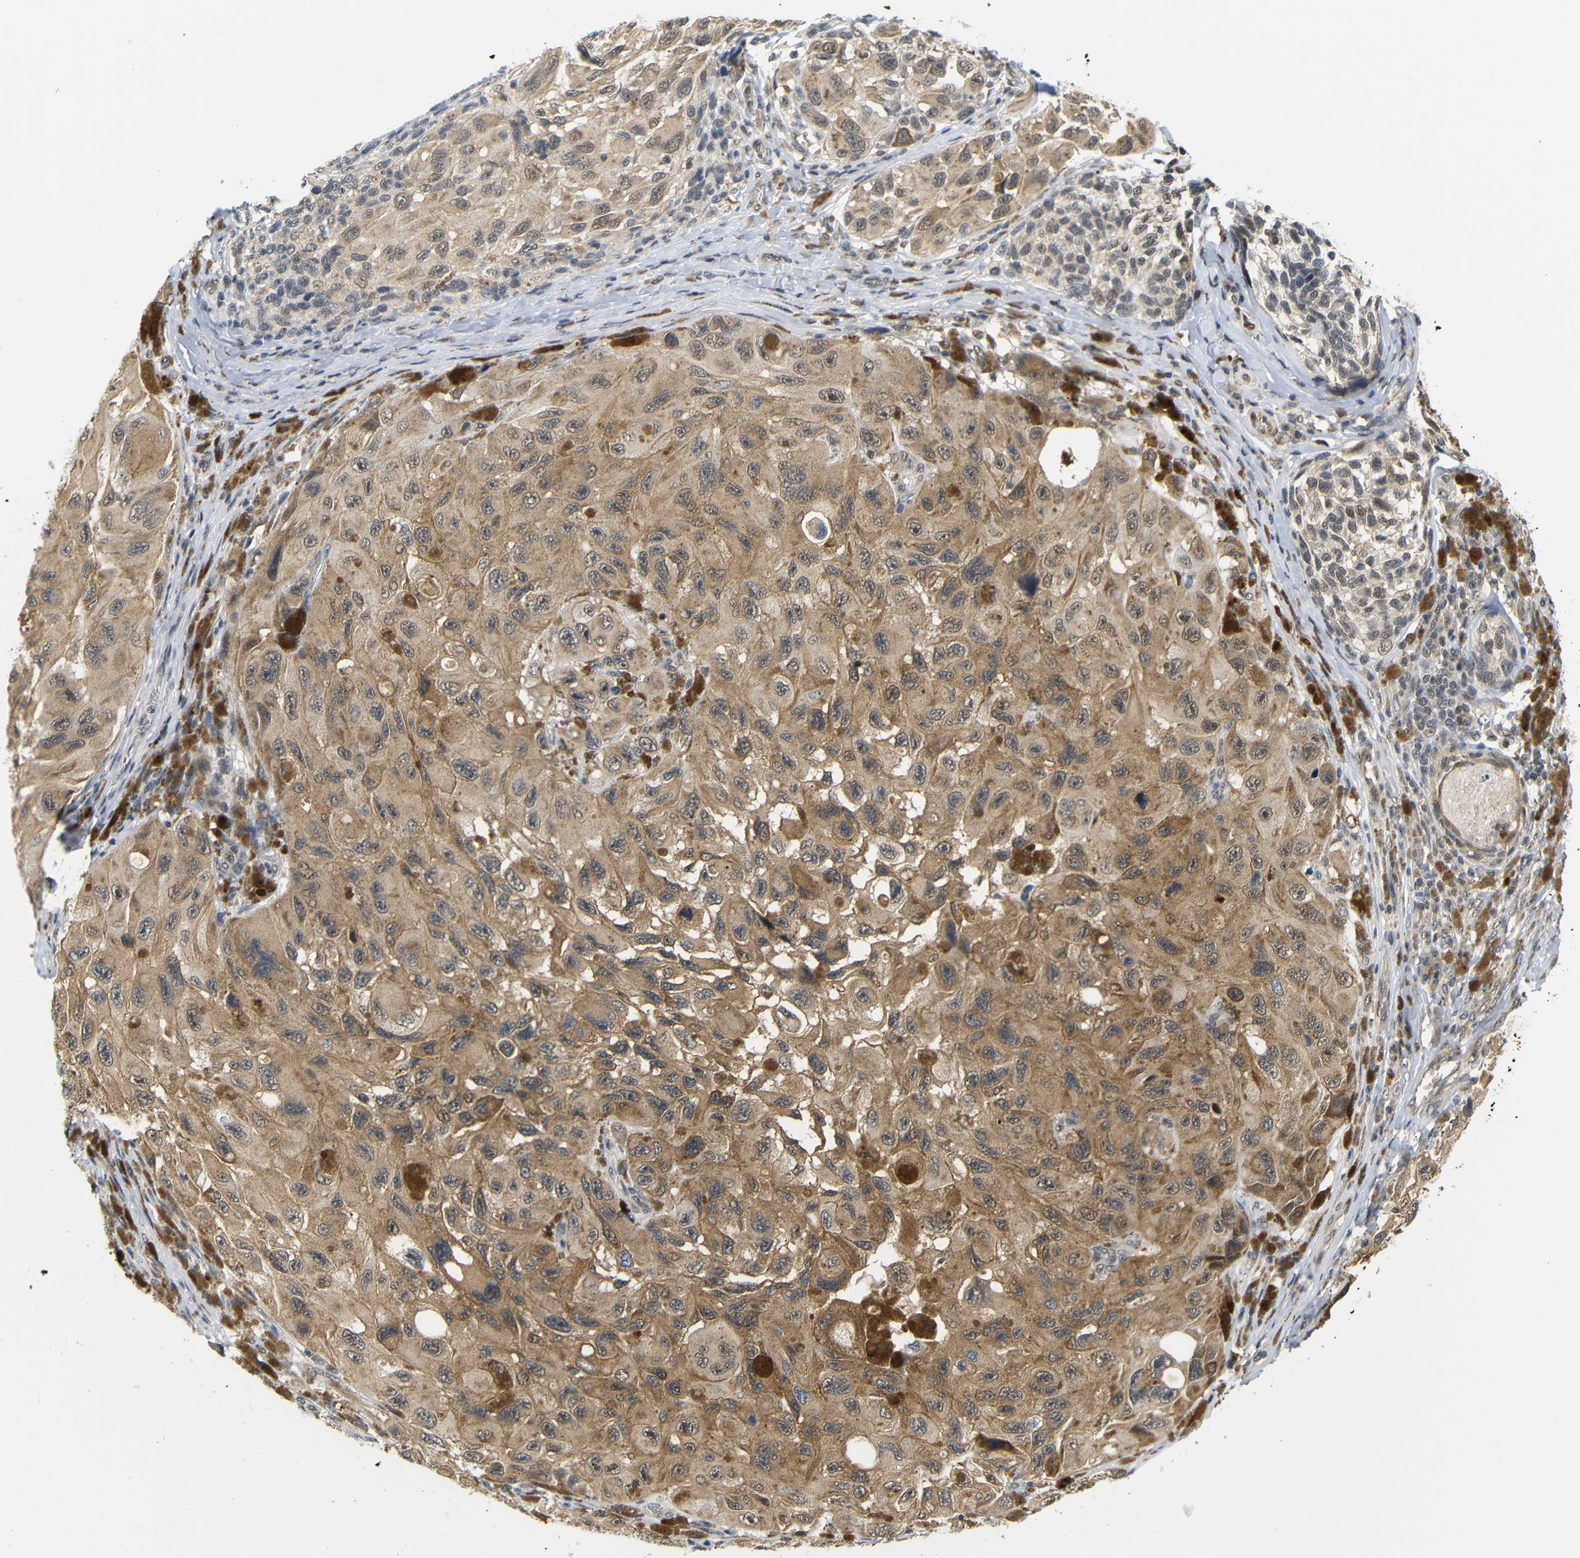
{"staining": {"intensity": "moderate", "quantity": ">75%", "location": "cytoplasmic/membranous"}, "tissue": "melanoma", "cell_type": "Tumor cells", "image_type": "cancer", "snomed": [{"axis": "morphology", "description": "Malignant melanoma, NOS"}, {"axis": "topography", "description": "Skin"}], "caption": "A high-resolution photomicrograph shows immunohistochemistry staining of malignant melanoma, which shows moderate cytoplasmic/membranous staining in about >75% of tumor cells.", "gene": "GJA5", "patient": {"sex": "female", "age": 73}}